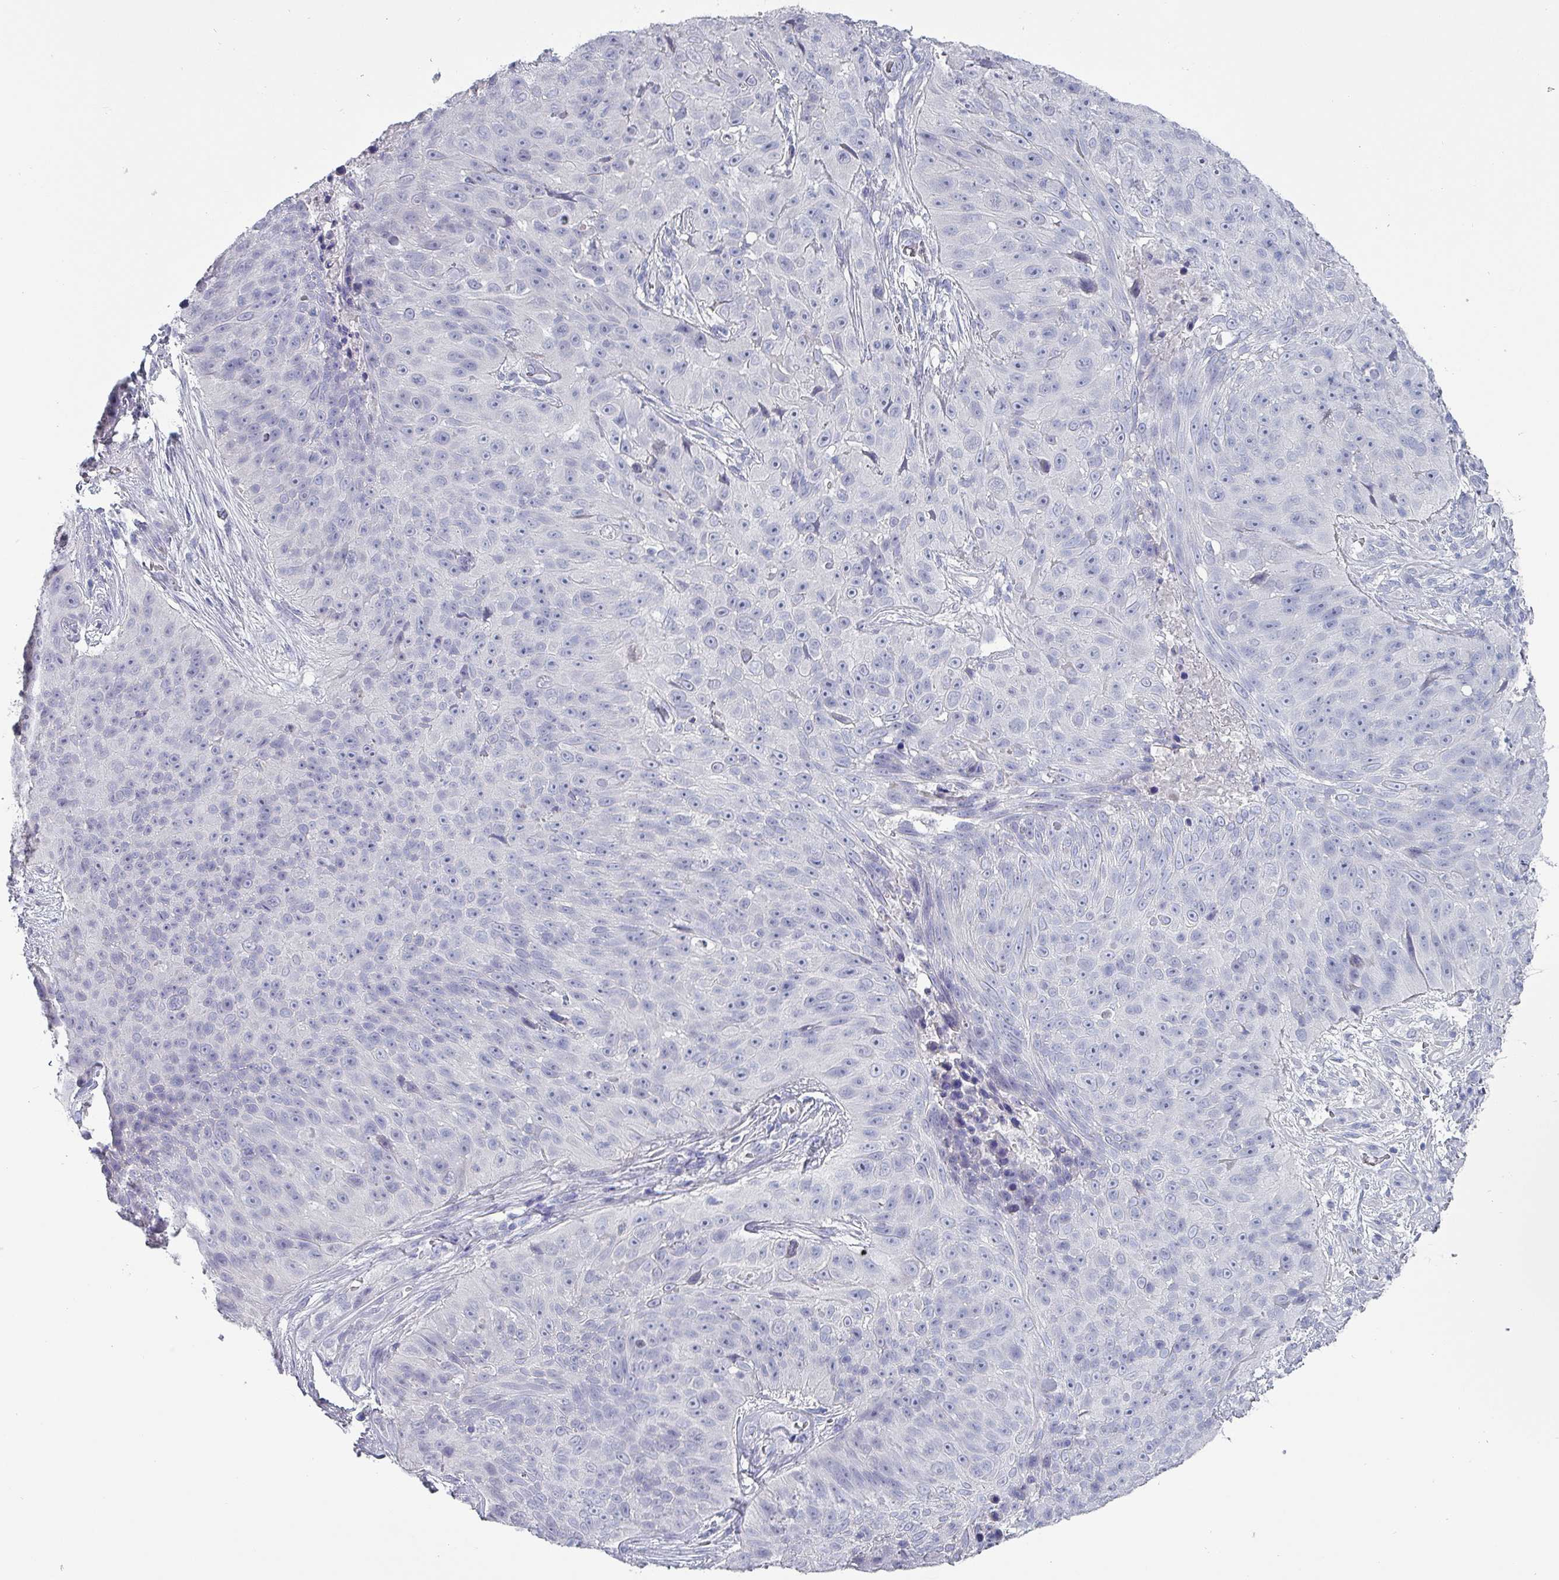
{"staining": {"intensity": "negative", "quantity": "none", "location": "none"}, "tissue": "skin cancer", "cell_type": "Tumor cells", "image_type": "cancer", "snomed": [{"axis": "morphology", "description": "Squamous cell carcinoma, NOS"}, {"axis": "topography", "description": "Skin"}], "caption": "A high-resolution photomicrograph shows immunohistochemistry (IHC) staining of skin cancer (squamous cell carcinoma), which shows no significant expression in tumor cells.", "gene": "INS-IGF2", "patient": {"sex": "female", "age": 87}}